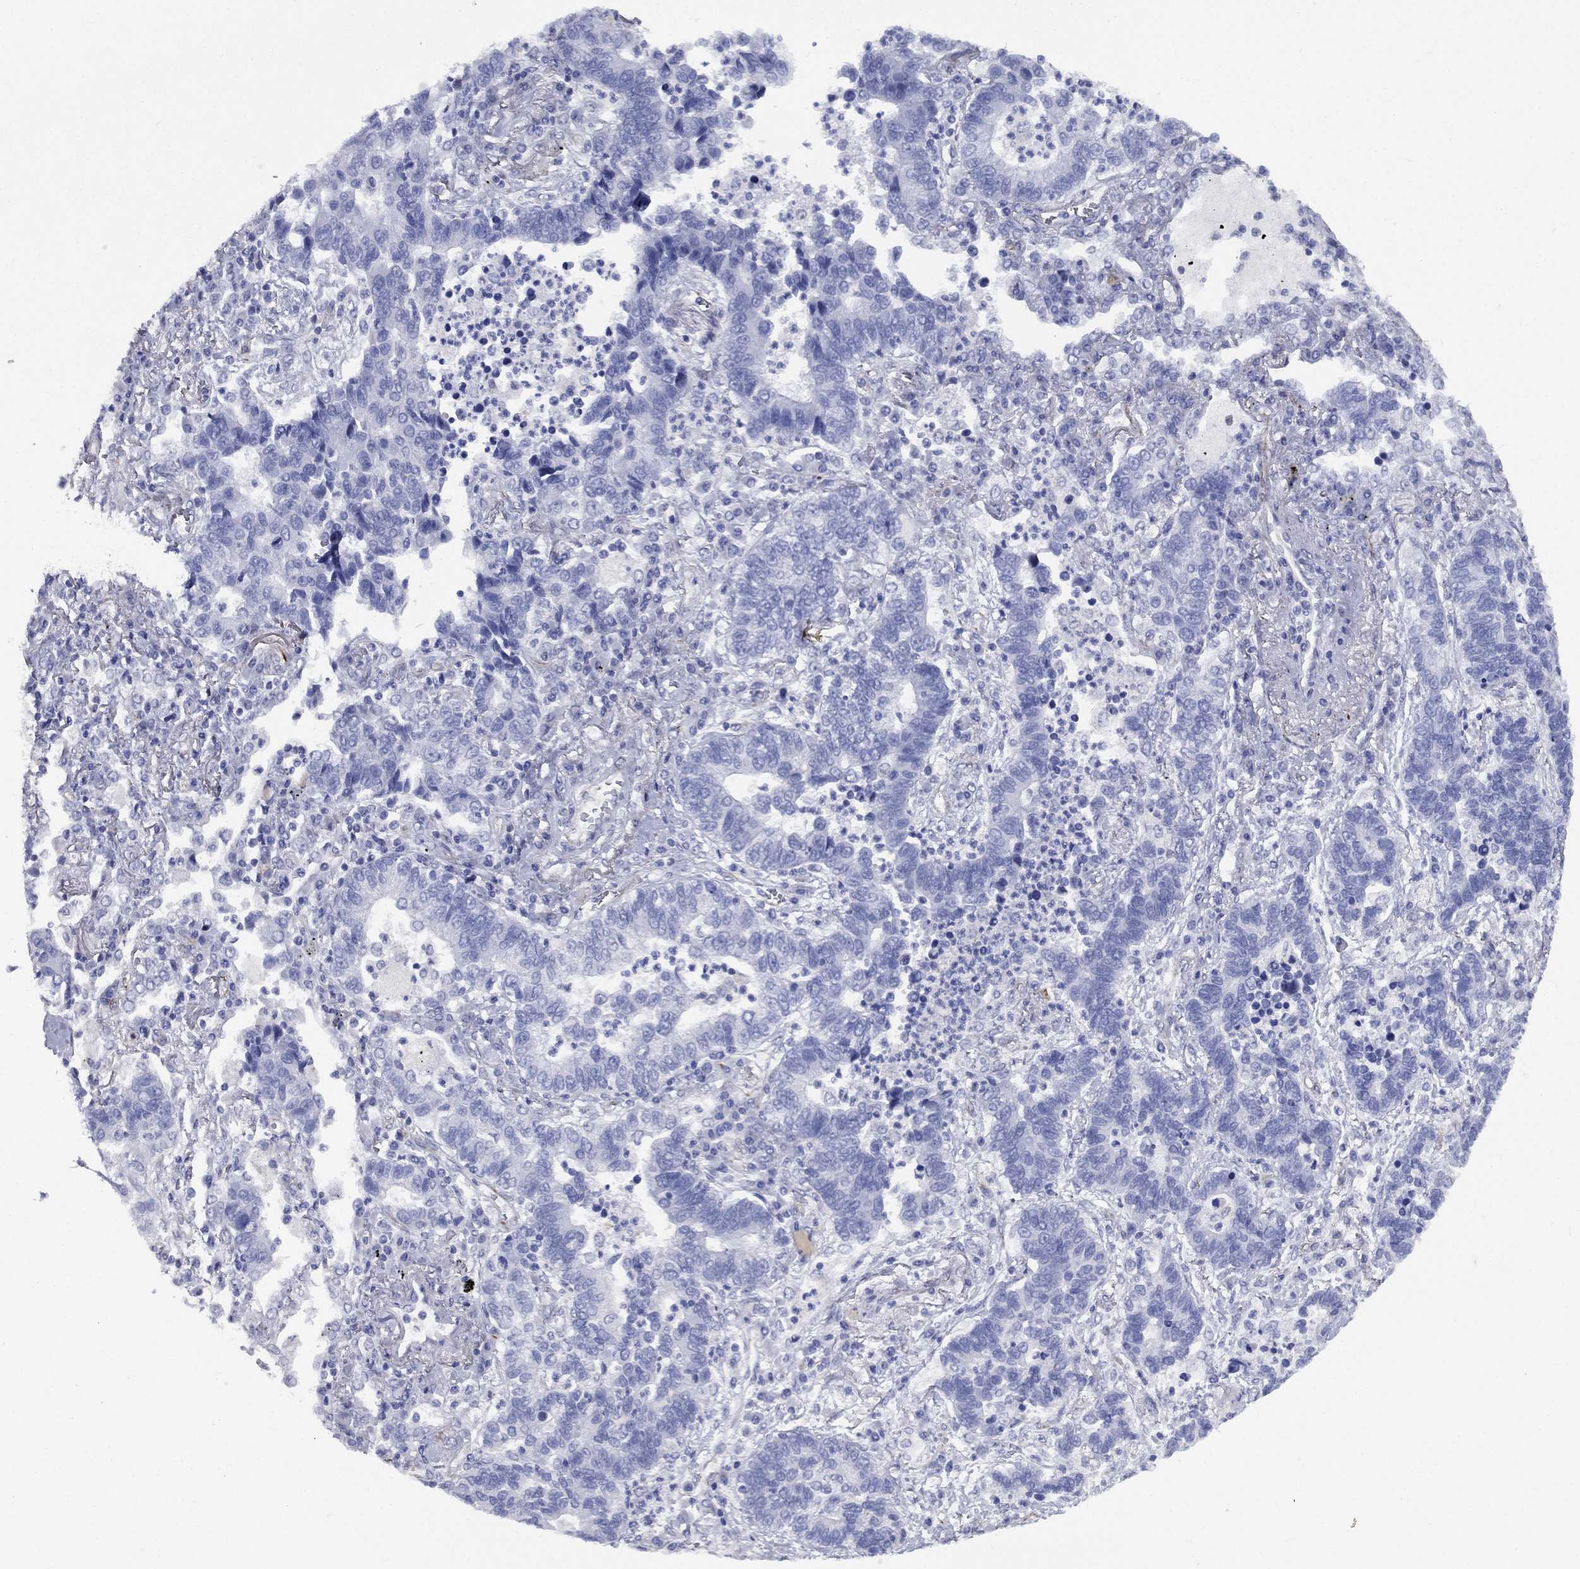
{"staining": {"intensity": "negative", "quantity": "none", "location": "none"}, "tissue": "lung cancer", "cell_type": "Tumor cells", "image_type": "cancer", "snomed": [{"axis": "morphology", "description": "Adenocarcinoma, NOS"}, {"axis": "topography", "description": "Lung"}], "caption": "IHC micrograph of neoplastic tissue: human adenocarcinoma (lung) stained with DAB shows no significant protein staining in tumor cells.", "gene": "MAS1", "patient": {"sex": "female", "age": 57}}